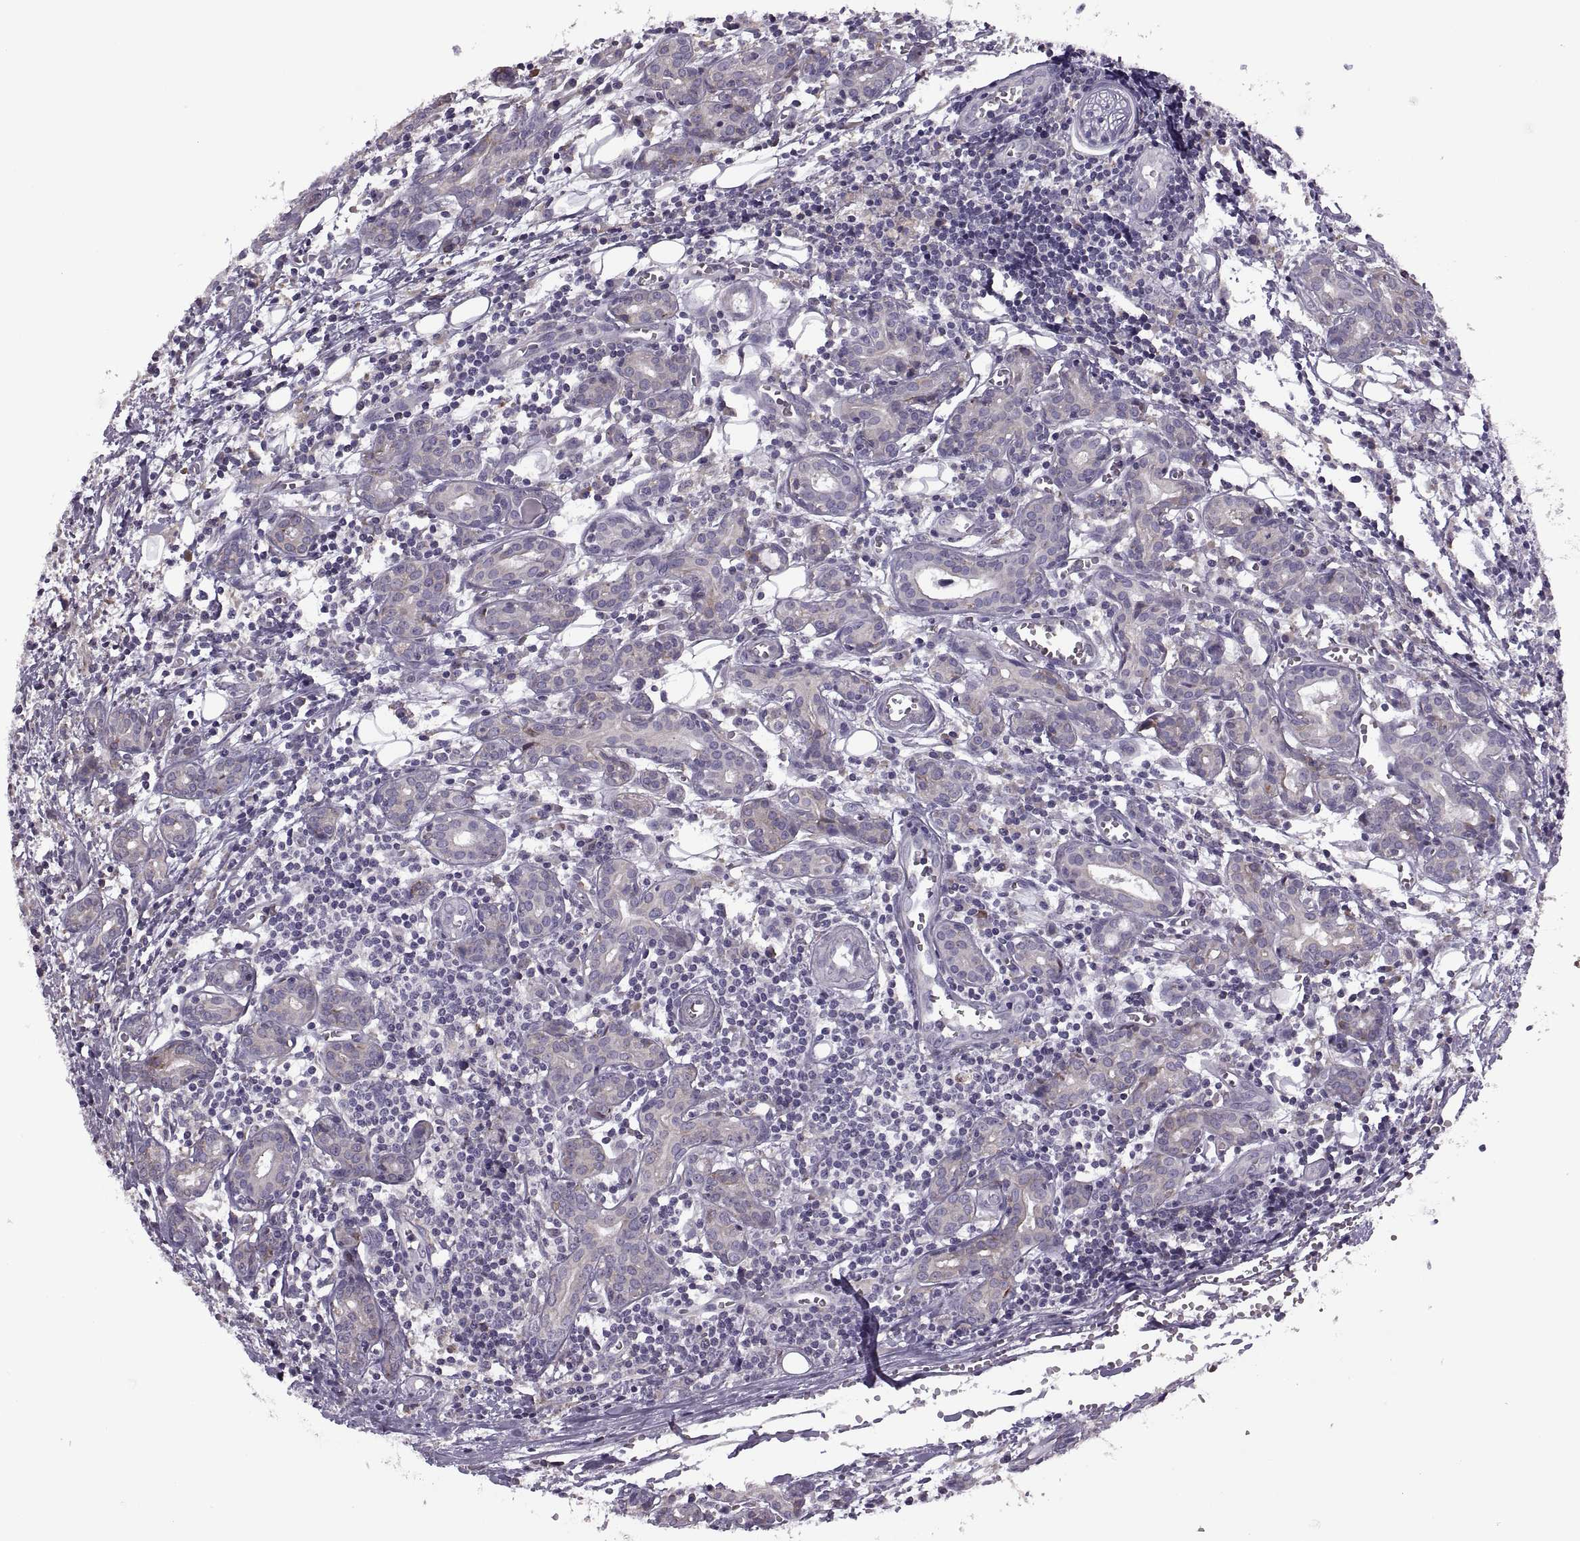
{"staining": {"intensity": "weak", "quantity": "<25%", "location": "cytoplasmic/membranous"}, "tissue": "head and neck cancer", "cell_type": "Tumor cells", "image_type": "cancer", "snomed": [{"axis": "morphology", "description": "Adenocarcinoma, NOS"}, {"axis": "topography", "description": "Head-Neck"}], "caption": "A high-resolution histopathology image shows immunohistochemistry staining of head and neck adenocarcinoma, which shows no significant positivity in tumor cells.", "gene": "LETM2", "patient": {"sex": "male", "age": 76}}